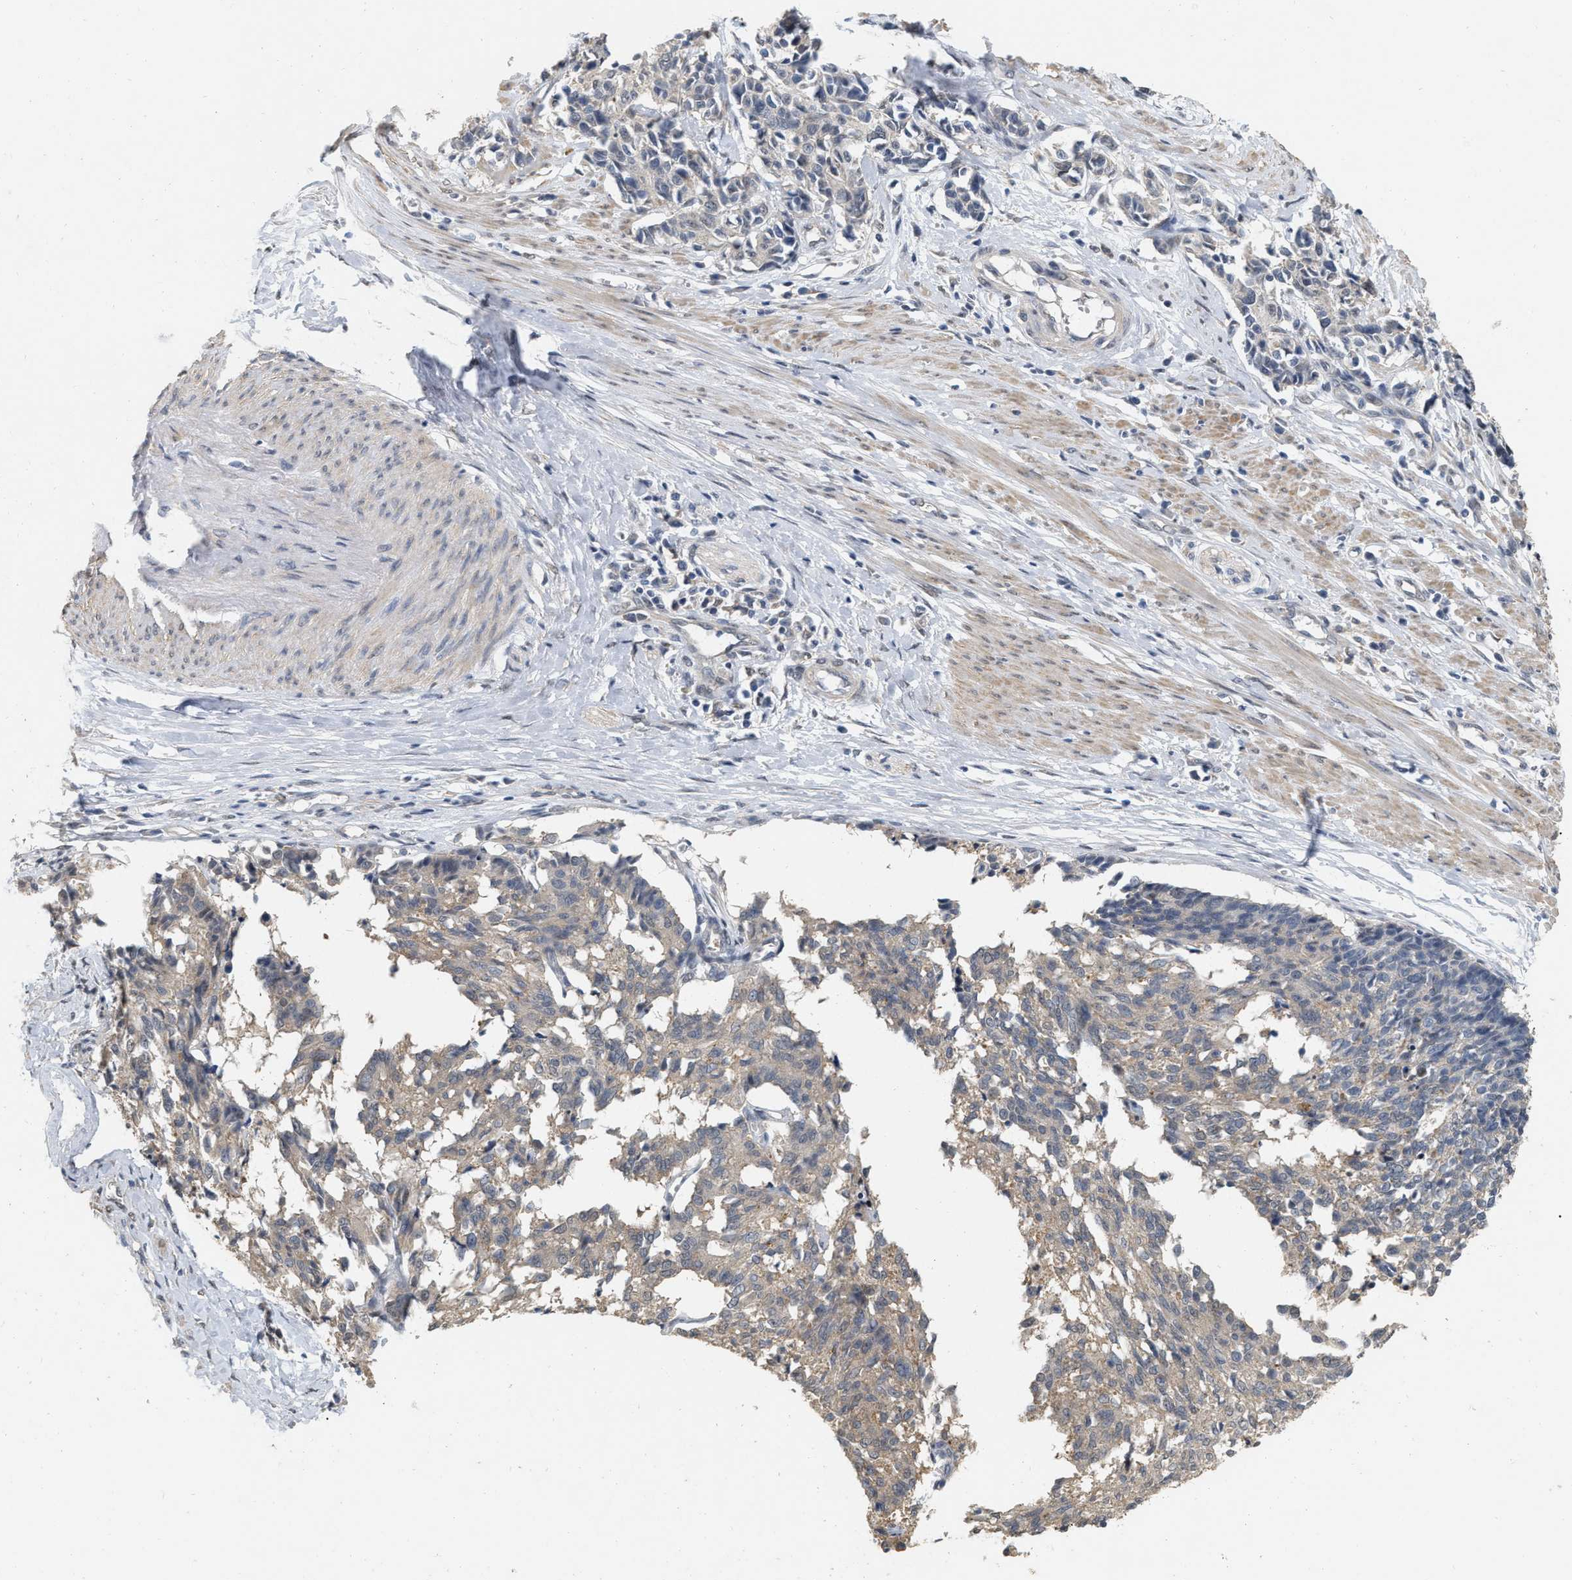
{"staining": {"intensity": "weak", "quantity": "<25%", "location": "cytoplasmic/membranous"}, "tissue": "cervical cancer", "cell_type": "Tumor cells", "image_type": "cancer", "snomed": [{"axis": "morphology", "description": "Squamous cell carcinoma, NOS"}, {"axis": "topography", "description": "Cervix"}], "caption": "Immunohistochemical staining of human squamous cell carcinoma (cervical) reveals no significant positivity in tumor cells.", "gene": "RUVBL1", "patient": {"sex": "female", "age": 35}}